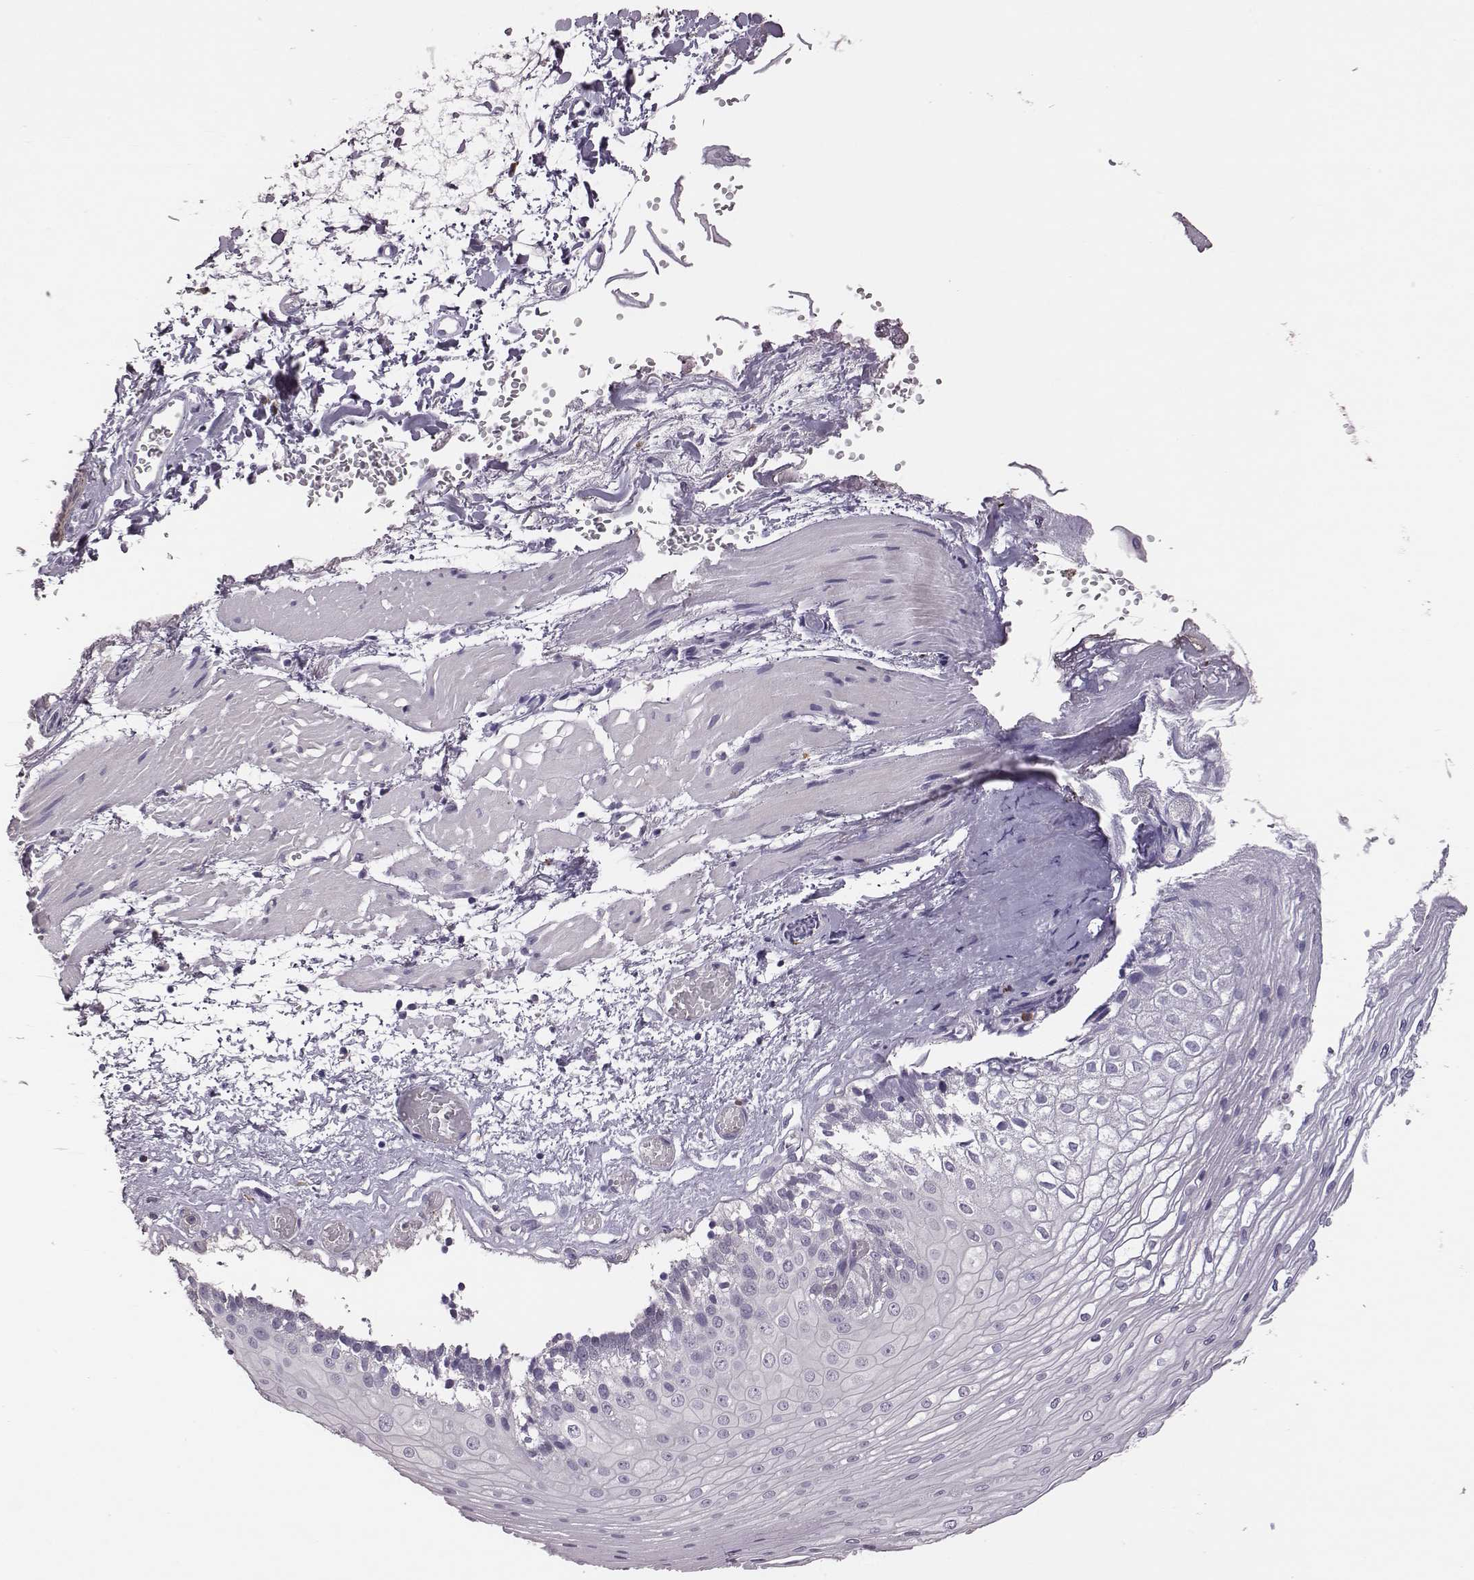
{"staining": {"intensity": "negative", "quantity": "none", "location": "none"}, "tissue": "esophagus", "cell_type": "Squamous epithelial cells", "image_type": "normal", "snomed": [{"axis": "morphology", "description": "Normal tissue, NOS"}, {"axis": "topography", "description": "Esophagus"}], "caption": "Micrograph shows no protein staining in squamous epithelial cells of normal esophagus. (DAB IHC visualized using brightfield microscopy, high magnification).", "gene": "KMO", "patient": {"sex": "female", "age": 62}}